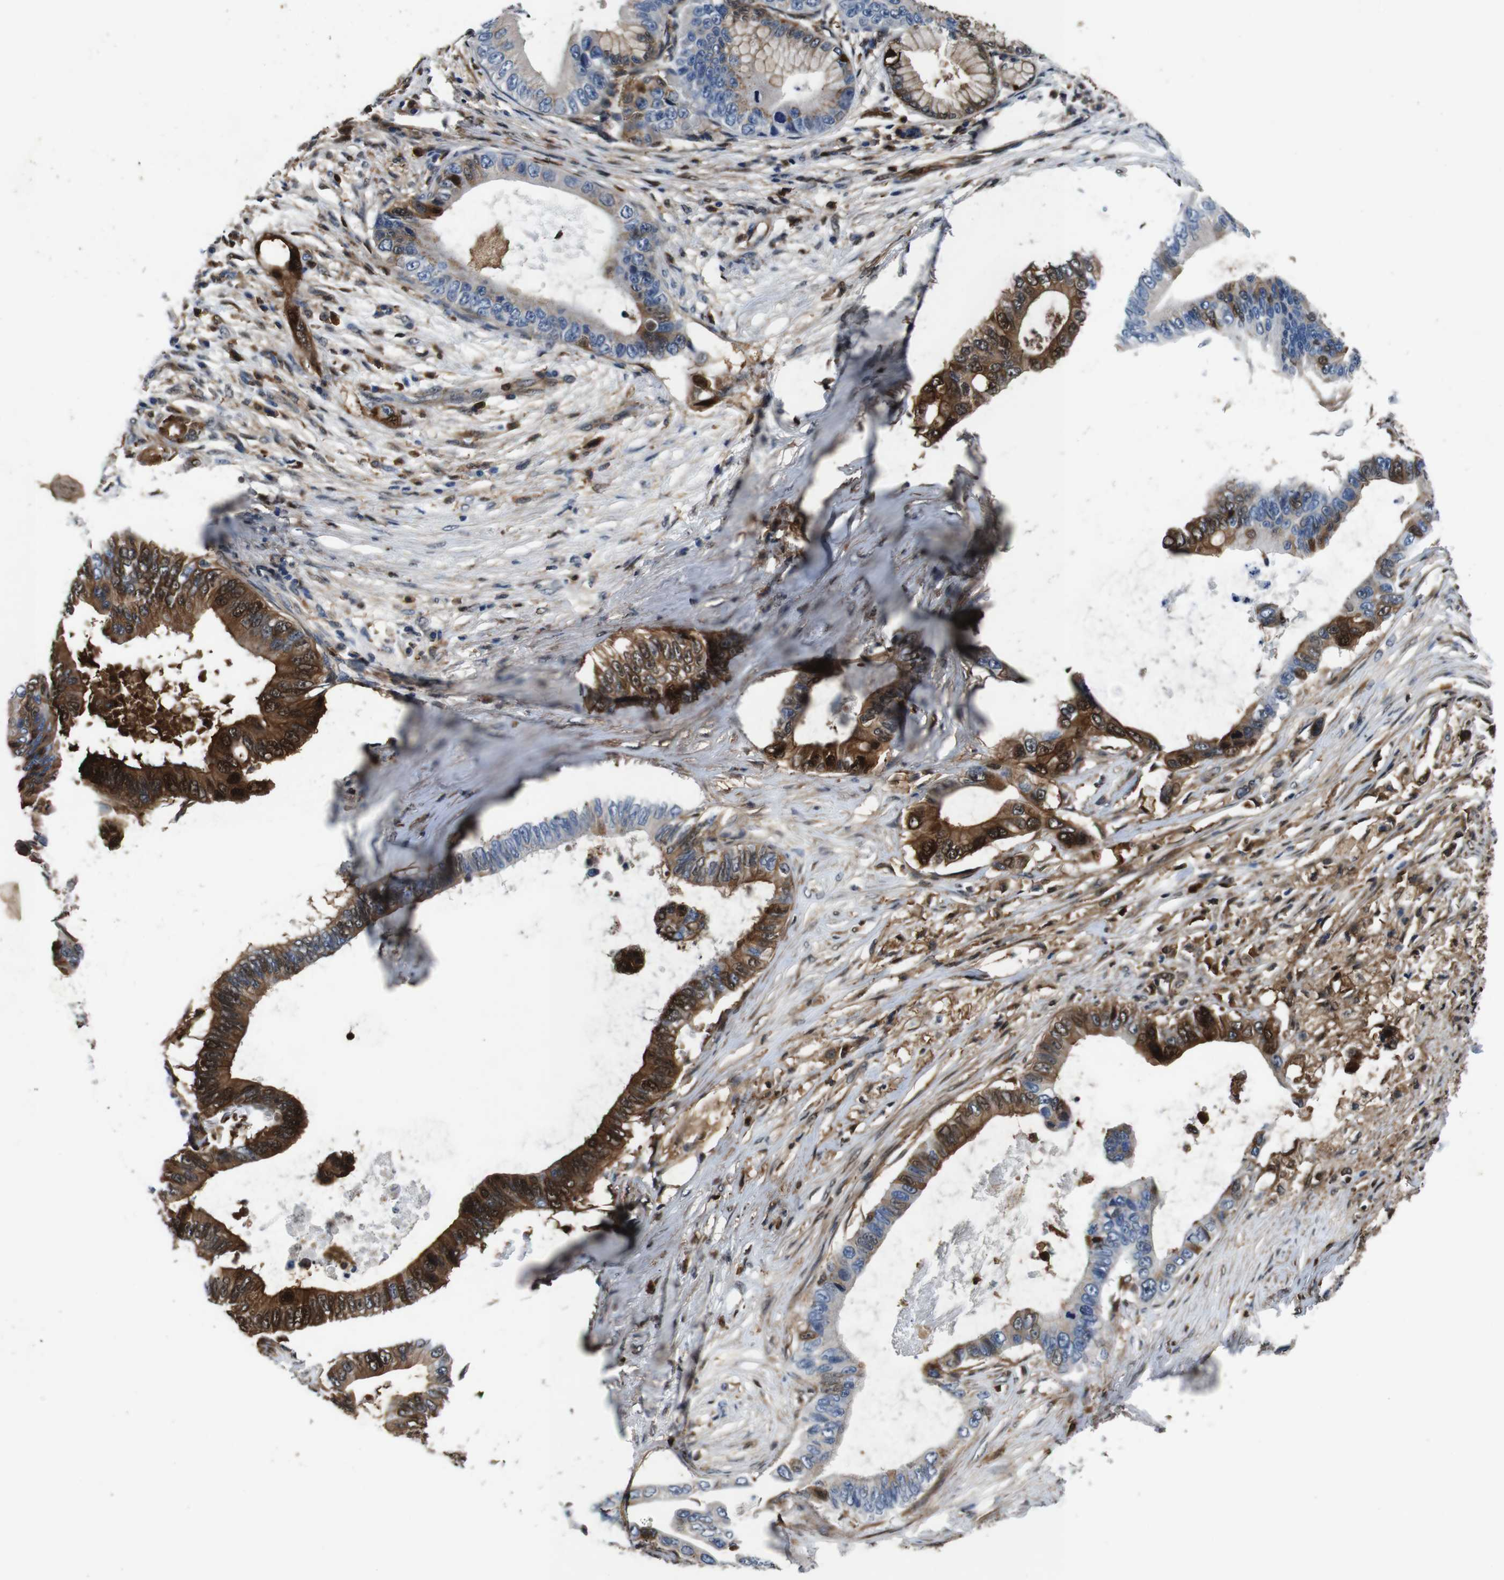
{"staining": {"intensity": "strong", "quantity": "25%-75%", "location": "cytoplasmic/membranous,nuclear"}, "tissue": "pancreatic cancer", "cell_type": "Tumor cells", "image_type": "cancer", "snomed": [{"axis": "morphology", "description": "Adenocarcinoma, NOS"}, {"axis": "topography", "description": "Pancreas"}], "caption": "Immunohistochemistry micrograph of neoplastic tissue: human pancreatic adenocarcinoma stained using immunohistochemistry exhibits high levels of strong protein expression localized specifically in the cytoplasmic/membranous and nuclear of tumor cells, appearing as a cytoplasmic/membranous and nuclear brown color.", "gene": "ANXA1", "patient": {"sex": "male", "age": 77}}